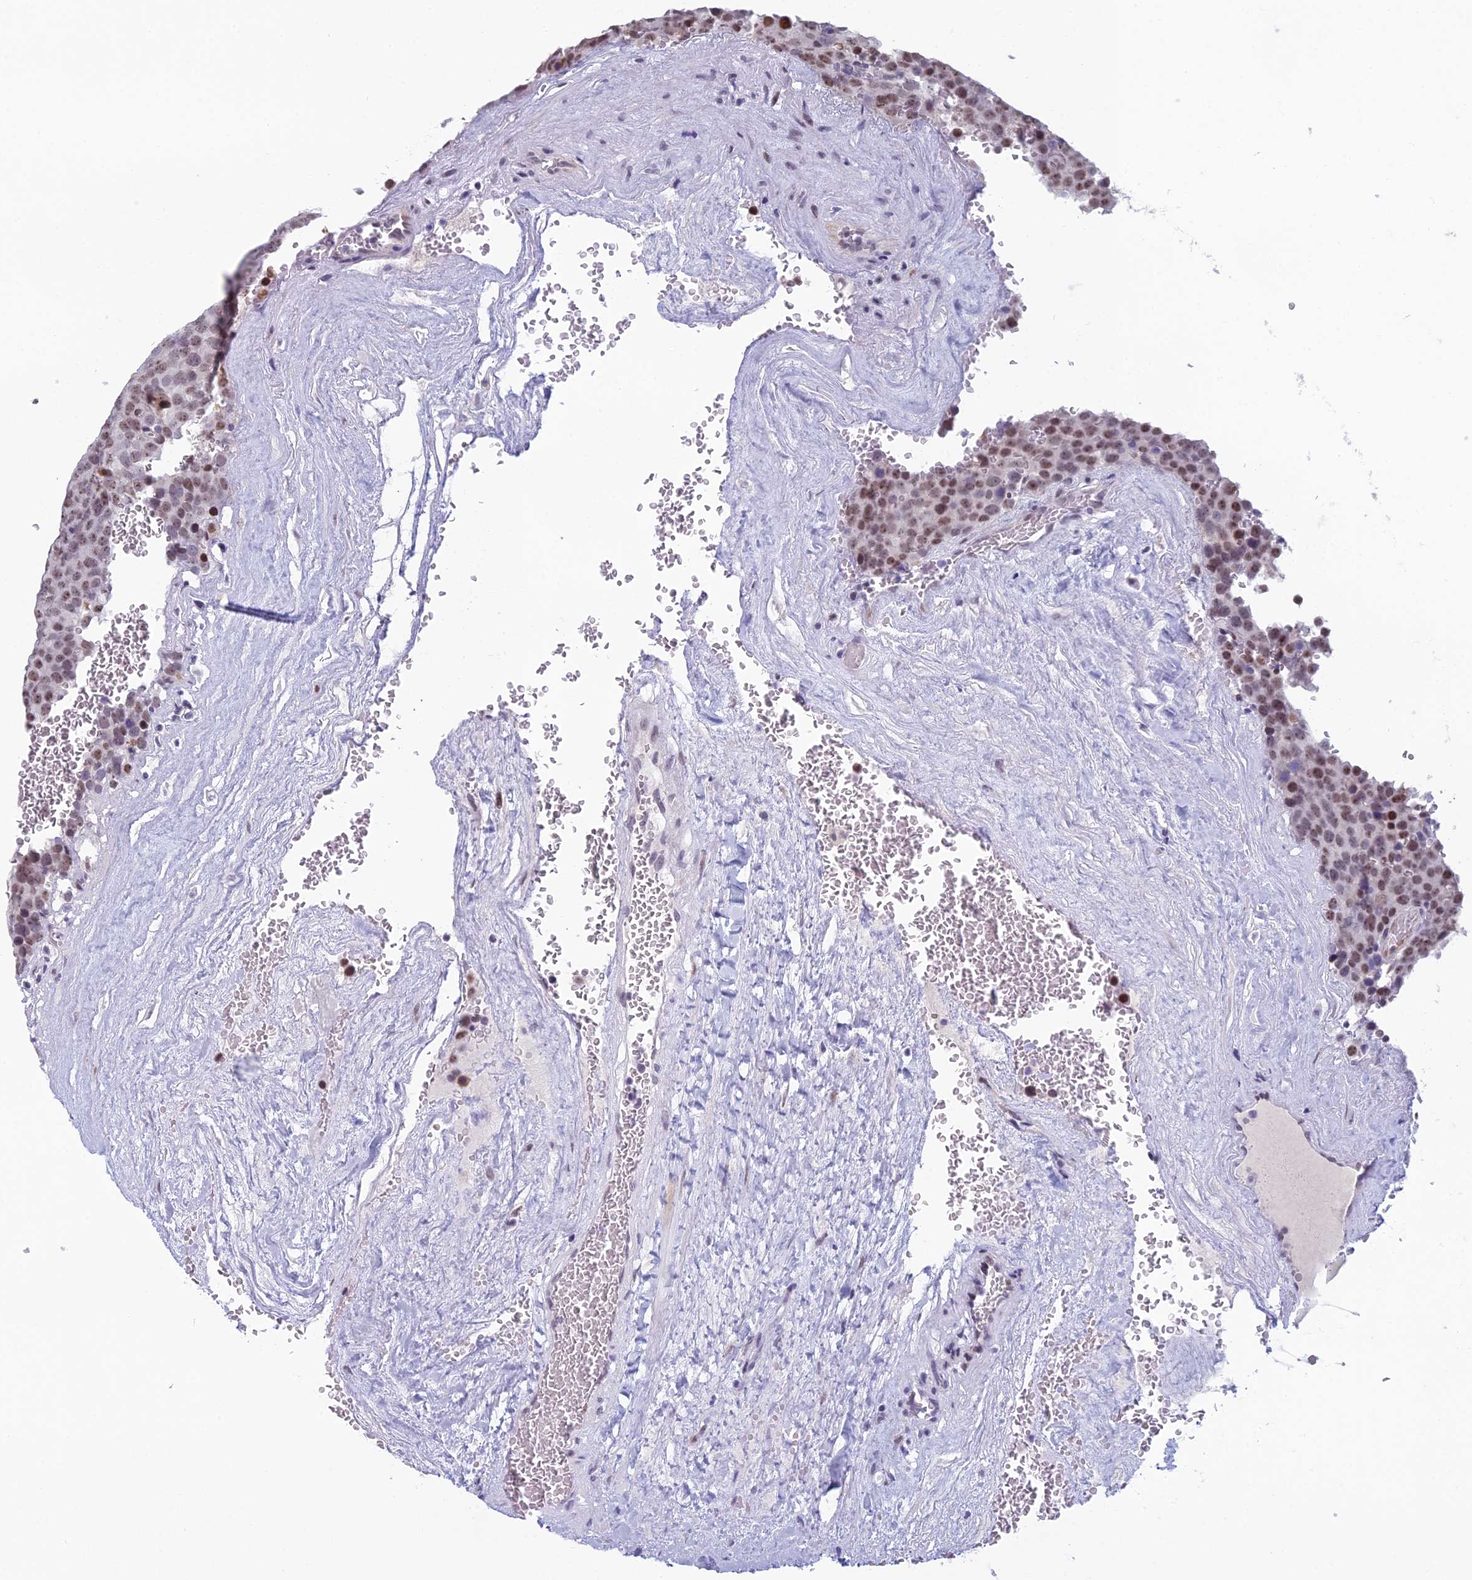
{"staining": {"intensity": "moderate", "quantity": "25%-75%", "location": "nuclear"}, "tissue": "testis cancer", "cell_type": "Tumor cells", "image_type": "cancer", "snomed": [{"axis": "morphology", "description": "Seminoma, NOS"}, {"axis": "topography", "description": "Testis"}], "caption": "The photomicrograph exhibits staining of testis seminoma, revealing moderate nuclear protein staining (brown color) within tumor cells.", "gene": "RGS17", "patient": {"sex": "male", "age": 71}}